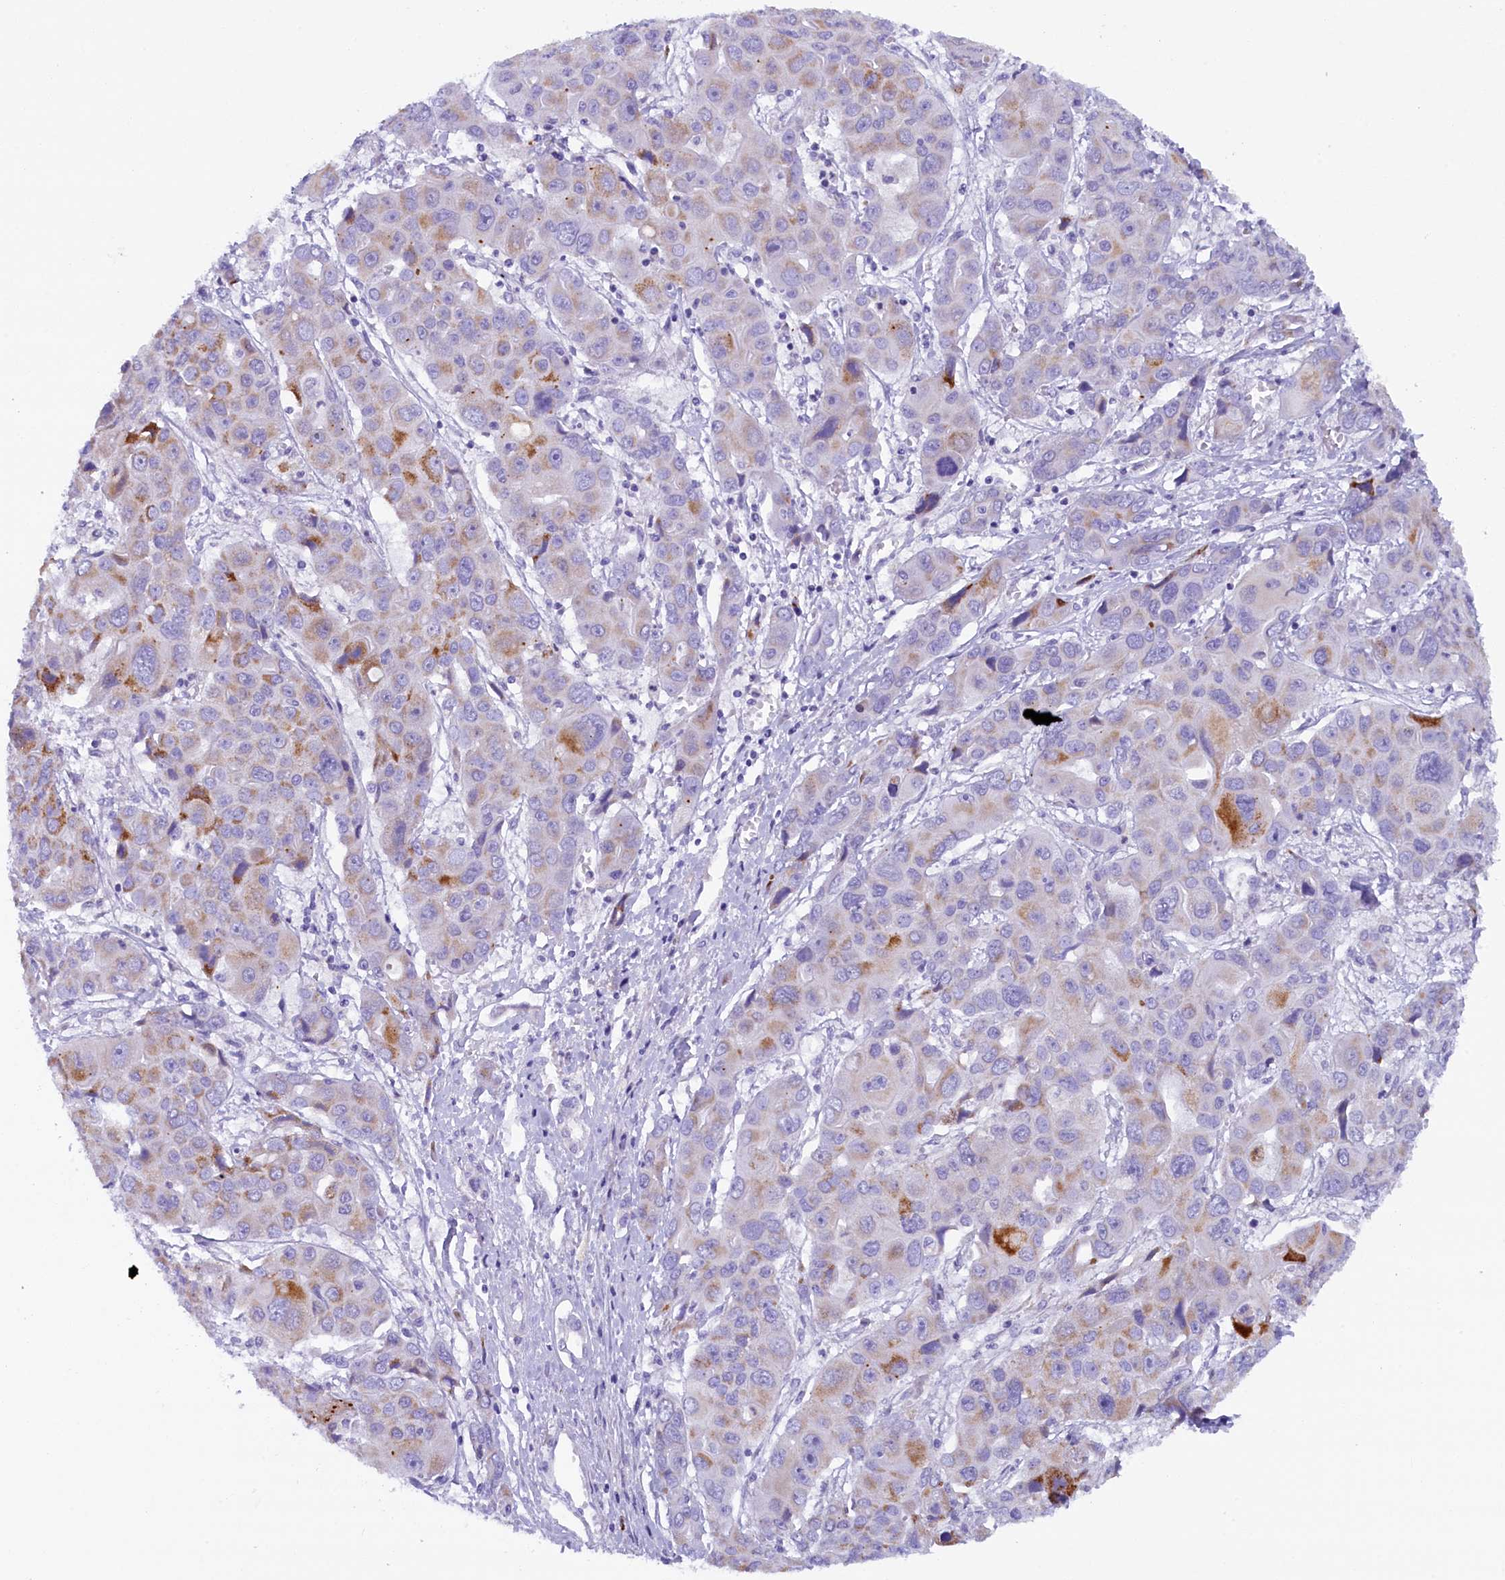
{"staining": {"intensity": "moderate", "quantity": "<25%", "location": "cytoplasmic/membranous"}, "tissue": "liver cancer", "cell_type": "Tumor cells", "image_type": "cancer", "snomed": [{"axis": "morphology", "description": "Cholangiocarcinoma"}, {"axis": "topography", "description": "Liver"}], "caption": "A brown stain highlights moderate cytoplasmic/membranous staining of a protein in human cholangiocarcinoma (liver) tumor cells. (Brightfield microscopy of DAB IHC at high magnification).", "gene": "RTTN", "patient": {"sex": "male", "age": 67}}